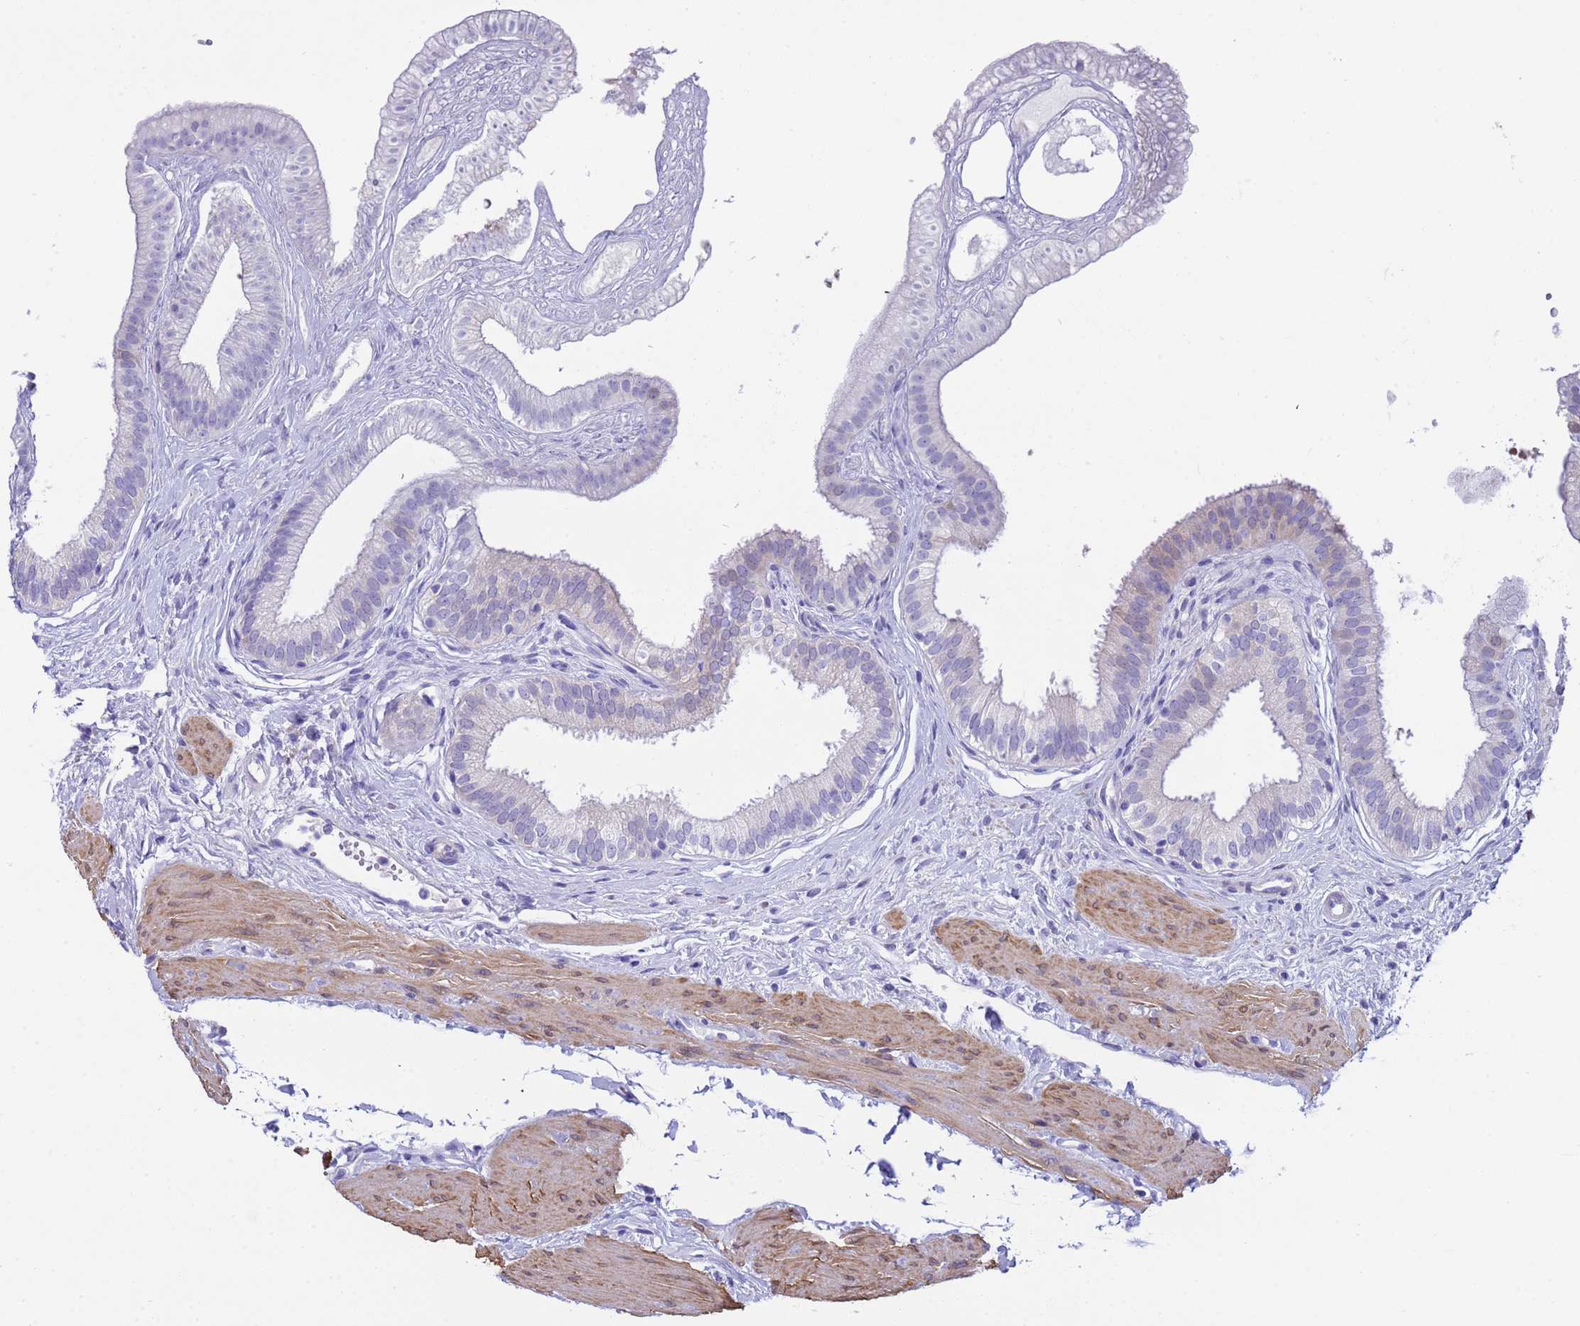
{"staining": {"intensity": "negative", "quantity": "none", "location": "none"}, "tissue": "gallbladder", "cell_type": "Glandular cells", "image_type": "normal", "snomed": [{"axis": "morphology", "description": "Normal tissue, NOS"}, {"axis": "topography", "description": "Gallbladder"}], "caption": "A histopathology image of human gallbladder is negative for staining in glandular cells. Nuclei are stained in blue.", "gene": "USP38", "patient": {"sex": "female", "age": 54}}